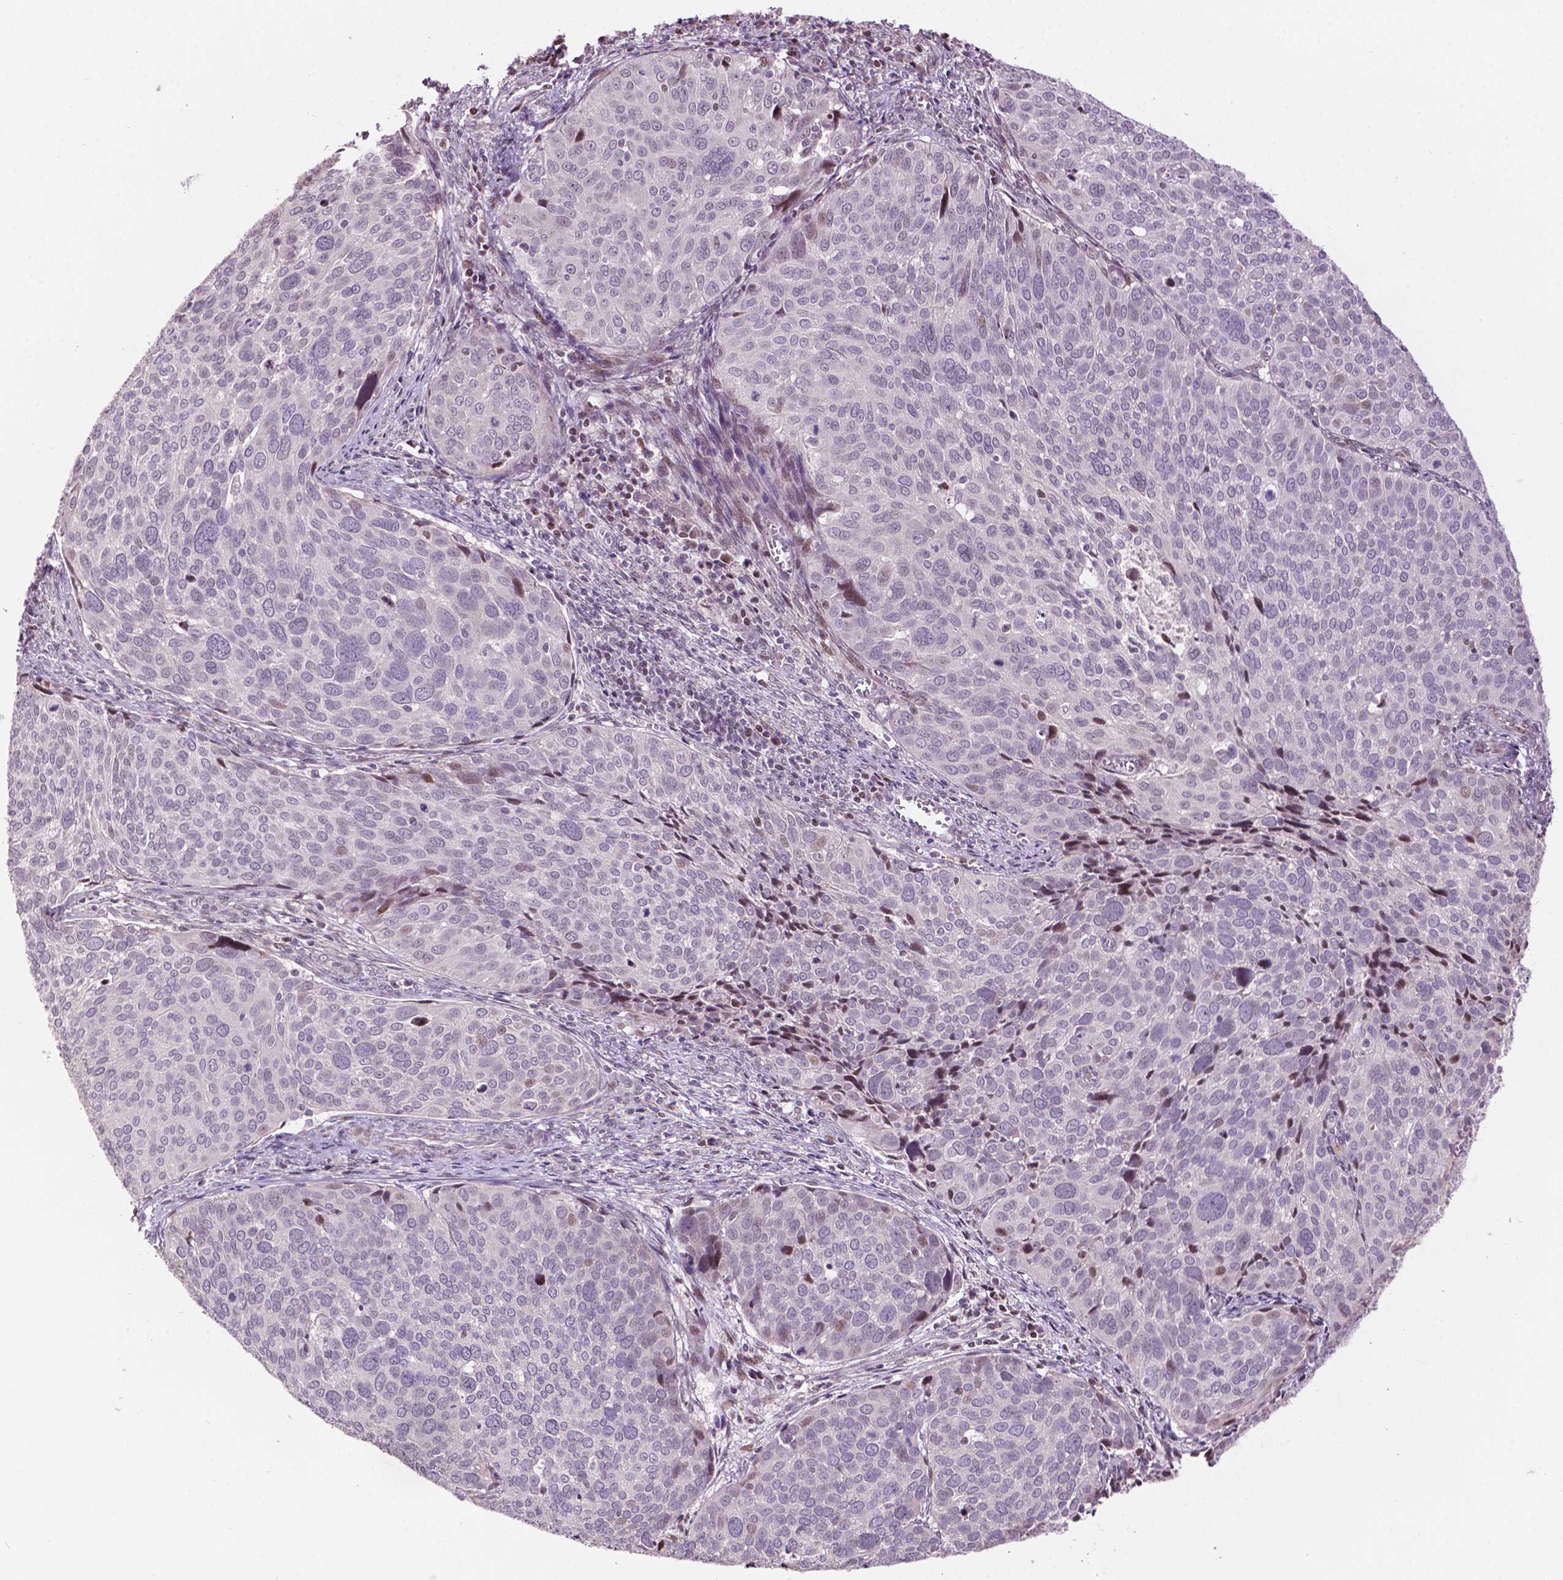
{"staining": {"intensity": "weak", "quantity": "<25%", "location": "nuclear"}, "tissue": "cervical cancer", "cell_type": "Tumor cells", "image_type": "cancer", "snomed": [{"axis": "morphology", "description": "Squamous cell carcinoma, NOS"}, {"axis": "topography", "description": "Cervix"}], "caption": "Tumor cells show no significant protein staining in cervical cancer (squamous cell carcinoma).", "gene": "PTPN18", "patient": {"sex": "female", "age": 39}}